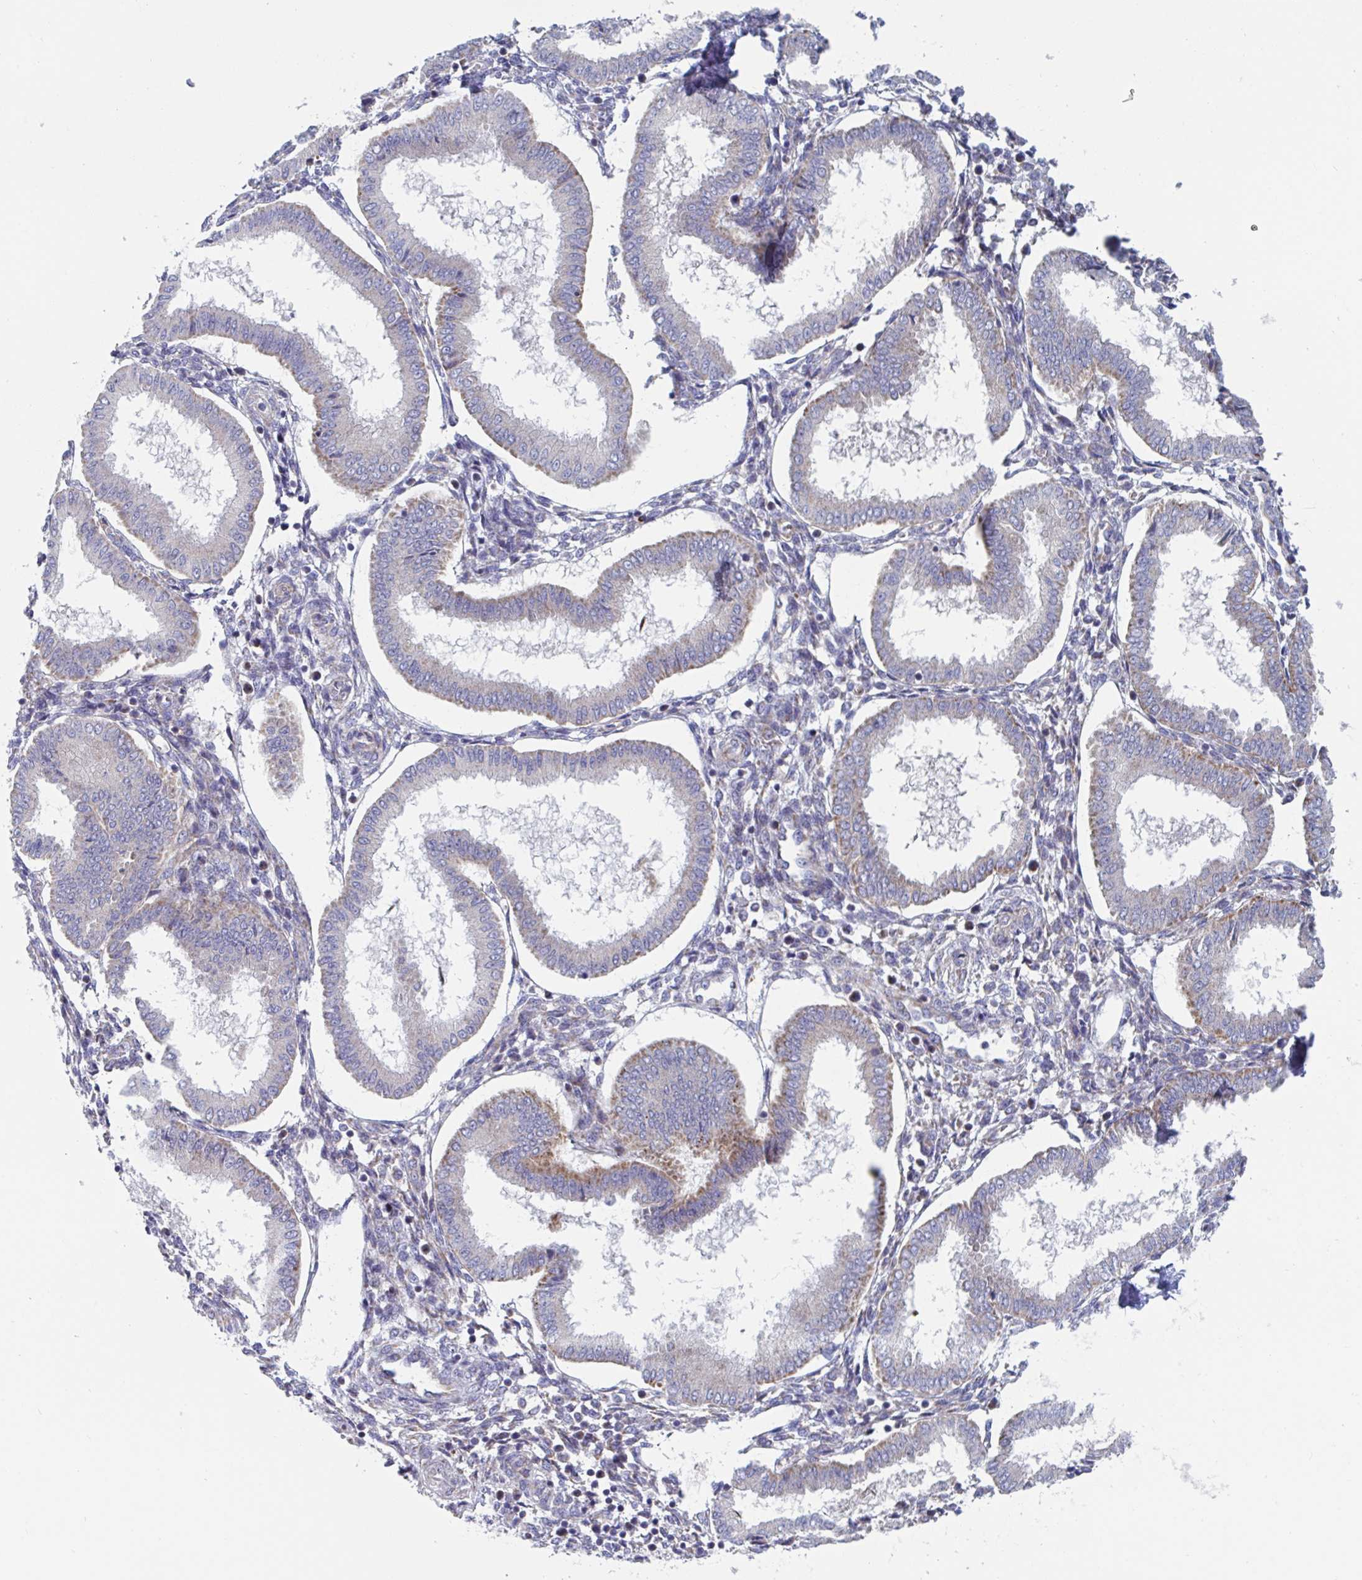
{"staining": {"intensity": "negative", "quantity": "none", "location": "none"}, "tissue": "endometrium", "cell_type": "Cells in endometrial stroma", "image_type": "normal", "snomed": [{"axis": "morphology", "description": "Normal tissue, NOS"}, {"axis": "topography", "description": "Endometrium"}], "caption": "The immunohistochemistry image has no significant expression in cells in endometrial stroma of endometrium.", "gene": "MRPL53", "patient": {"sex": "female", "age": 24}}